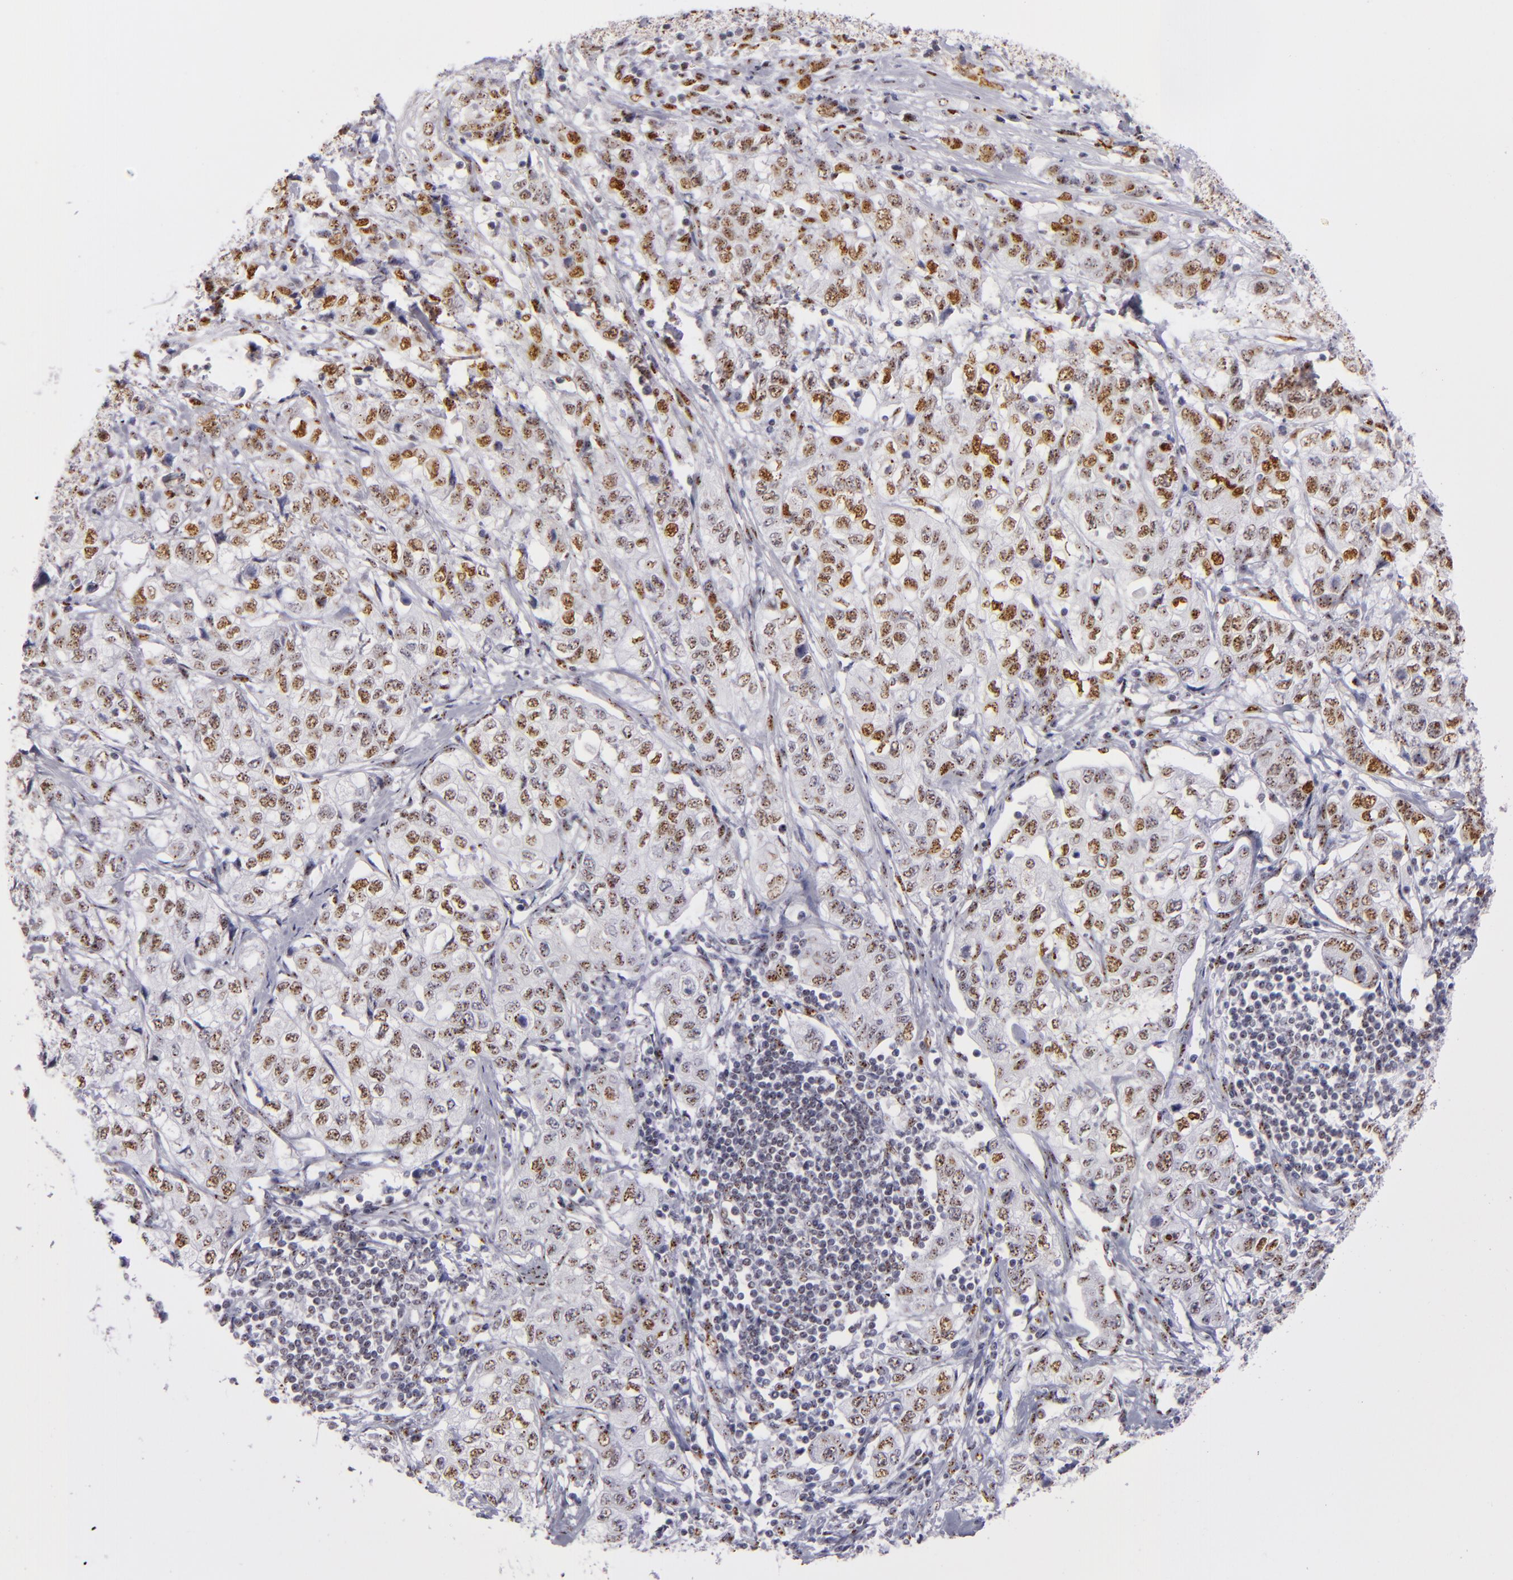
{"staining": {"intensity": "moderate", "quantity": "25%-75%", "location": "nuclear"}, "tissue": "stomach cancer", "cell_type": "Tumor cells", "image_type": "cancer", "snomed": [{"axis": "morphology", "description": "Adenocarcinoma, NOS"}, {"axis": "topography", "description": "Stomach"}], "caption": "This is a micrograph of IHC staining of stomach cancer (adenocarcinoma), which shows moderate positivity in the nuclear of tumor cells.", "gene": "TOP3A", "patient": {"sex": "male", "age": 48}}